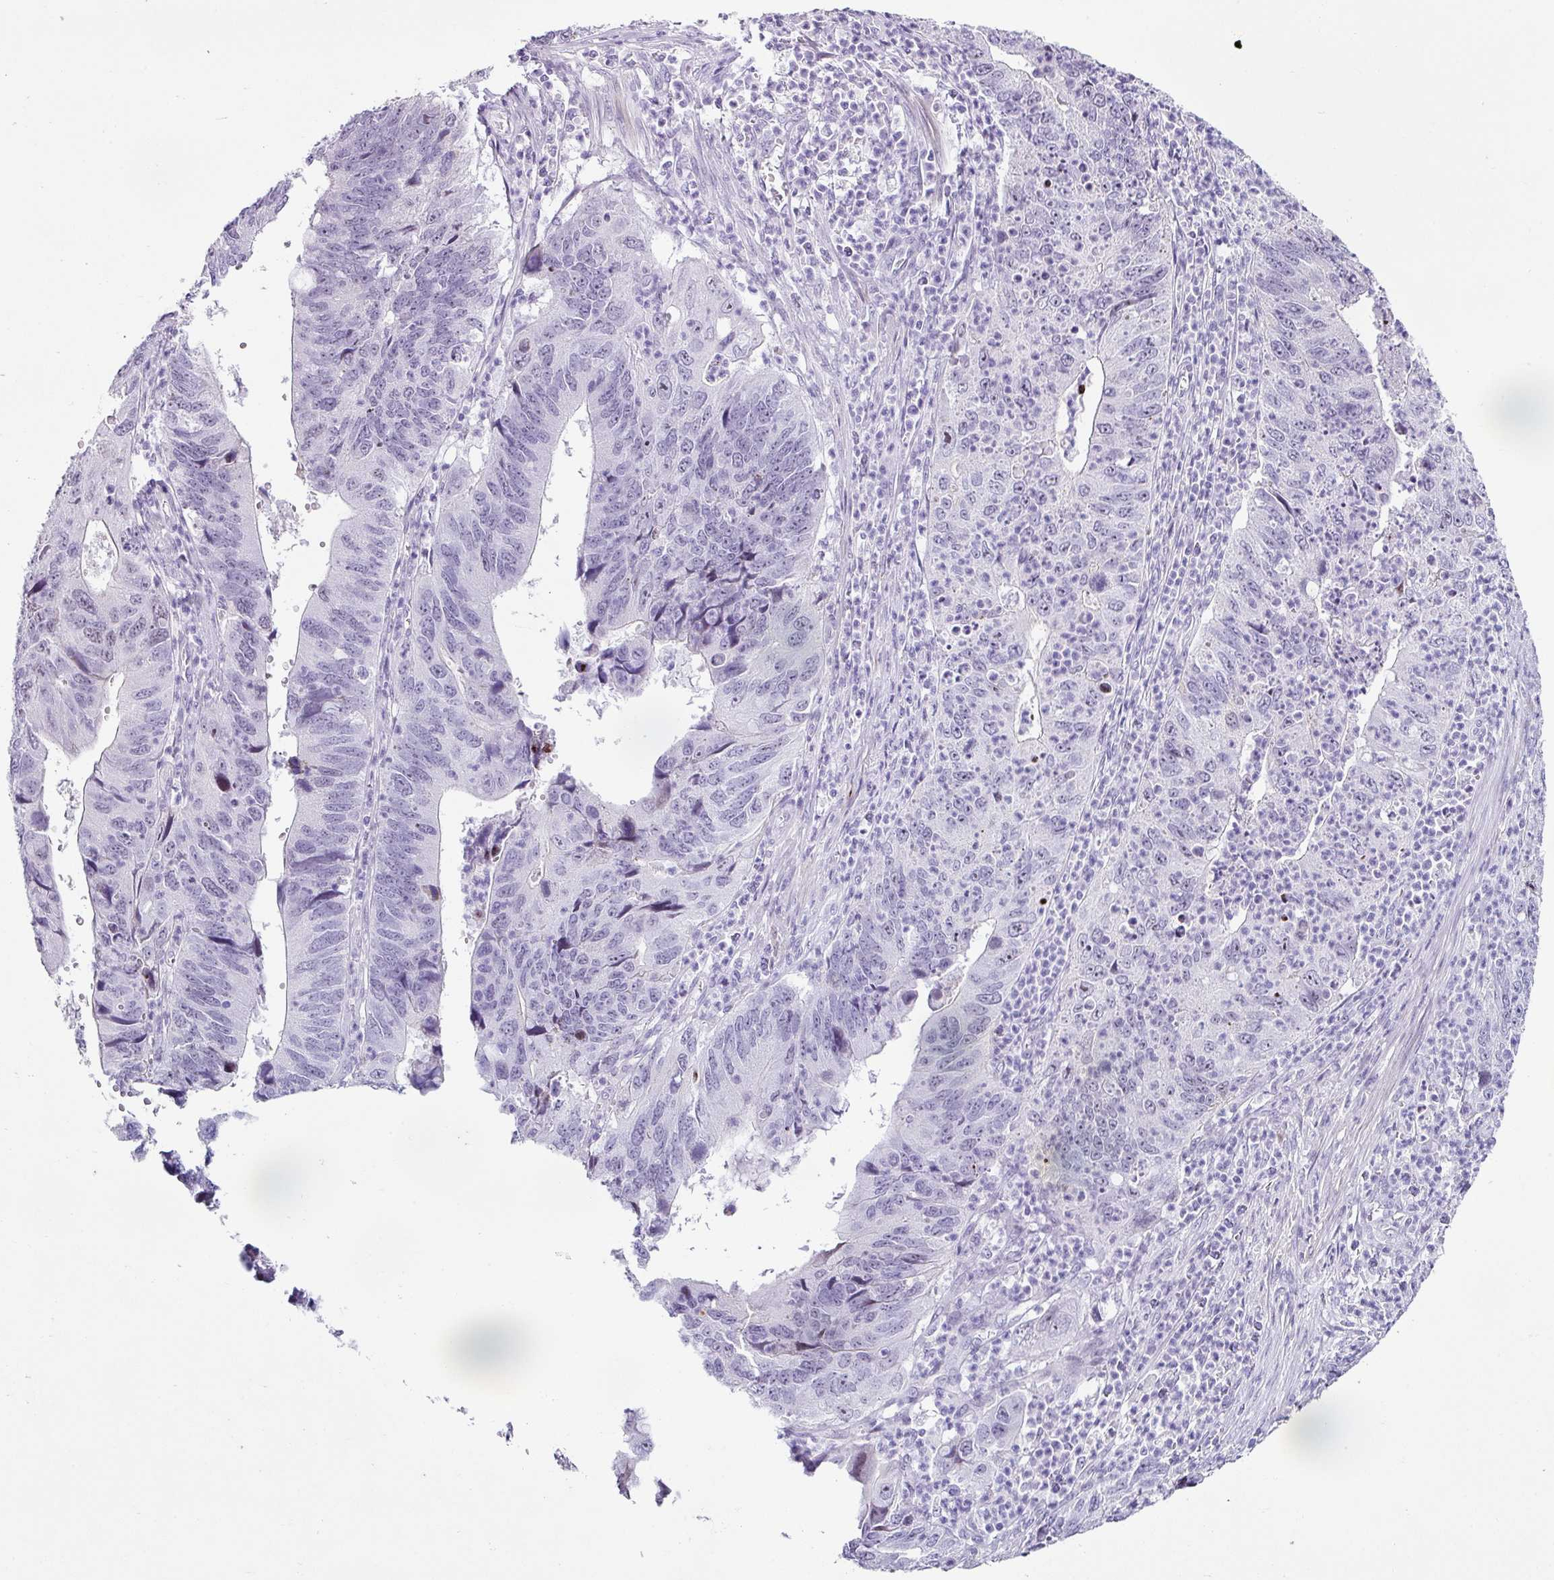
{"staining": {"intensity": "negative", "quantity": "none", "location": "none"}, "tissue": "stomach cancer", "cell_type": "Tumor cells", "image_type": "cancer", "snomed": [{"axis": "morphology", "description": "Adenocarcinoma, NOS"}, {"axis": "topography", "description": "Stomach"}], "caption": "Stomach adenocarcinoma was stained to show a protein in brown. There is no significant positivity in tumor cells. (Stains: DAB immunohistochemistry with hematoxylin counter stain, Microscopy: brightfield microscopy at high magnification).", "gene": "TRA2A", "patient": {"sex": "male", "age": 59}}